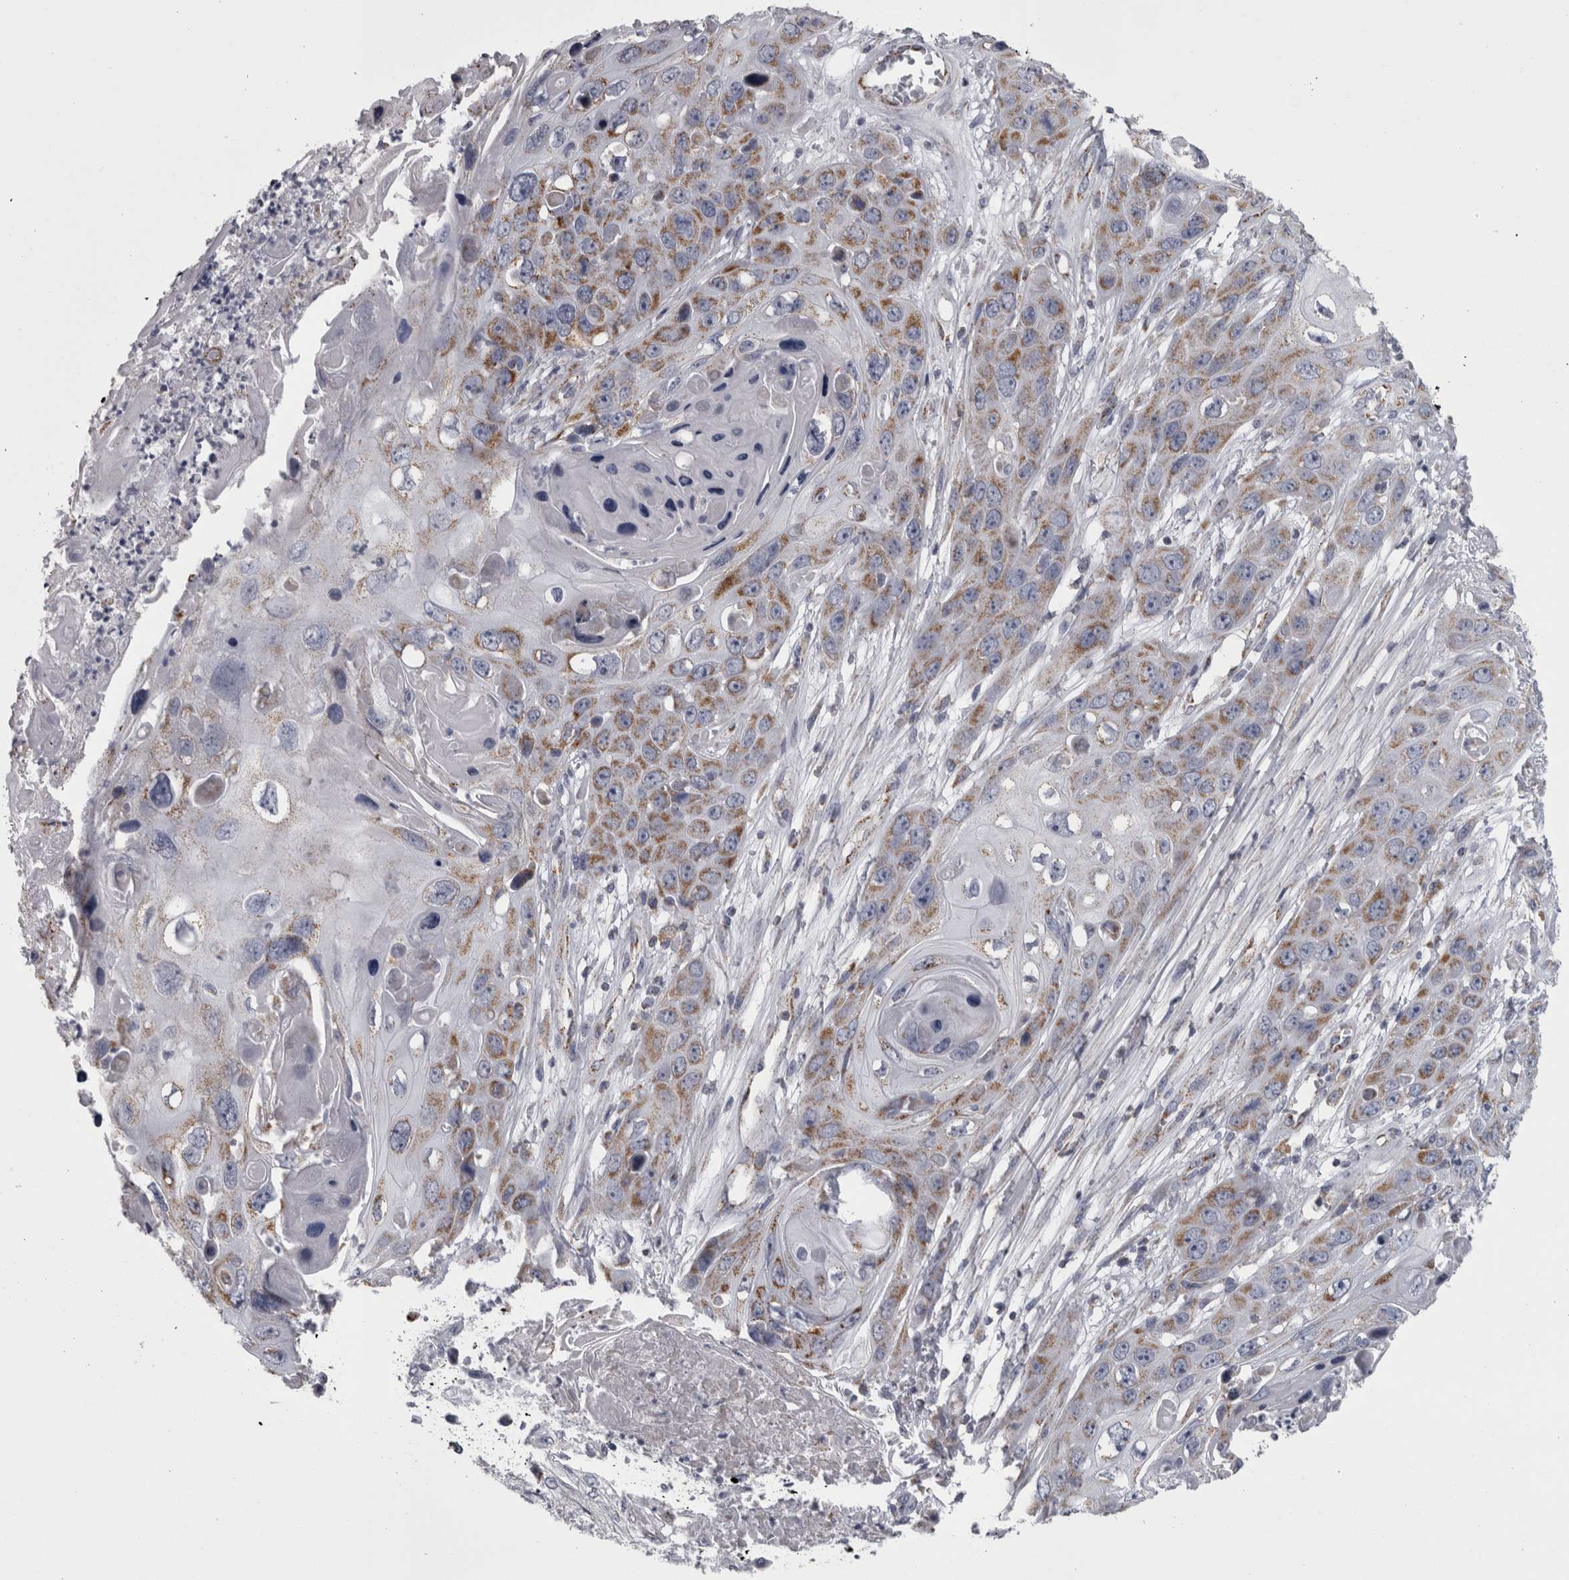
{"staining": {"intensity": "moderate", "quantity": ">75%", "location": "cytoplasmic/membranous"}, "tissue": "skin cancer", "cell_type": "Tumor cells", "image_type": "cancer", "snomed": [{"axis": "morphology", "description": "Squamous cell carcinoma, NOS"}, {"axis": "topography", "description": "Skin"}], "caption": "An image of skin squamous cell carcinoma stained for a protein shows moderate cytoplasmic/membranous brown staining in tumor cells.", "gene": "DBT", "patient": {"sex": "male", "age": 55}}